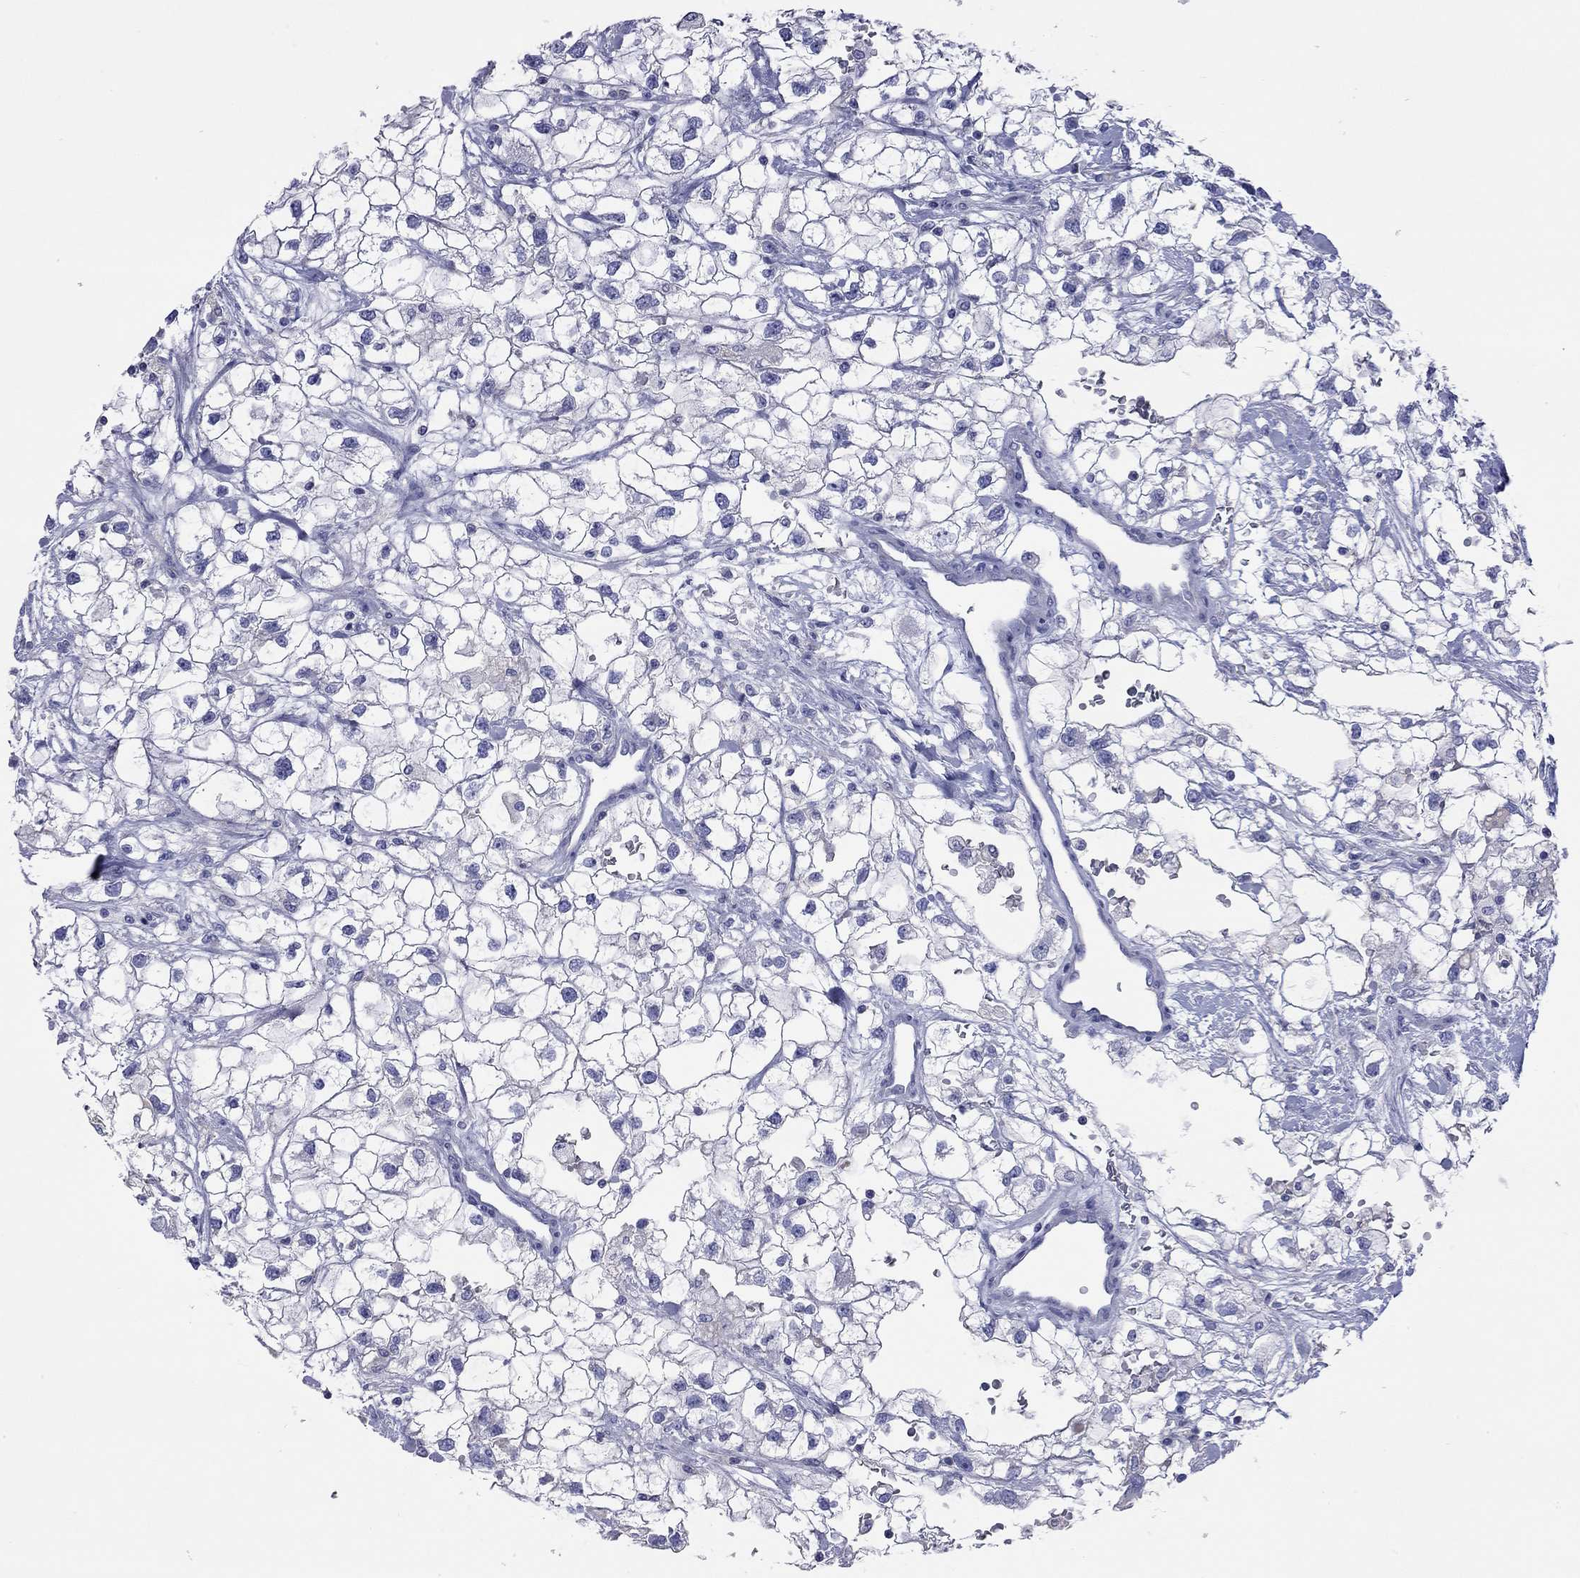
{"staining": {"intensity": "negative", "quantity": "none", "location": "none"}, "tissue": "renal cancer", "cell_type": "Tumor cells", "image_type": "cancer", "snomed": [{"axis": "morphology", "description": "Adenocarcinoma, NOS"}, {"axis": "topography", "description": "Kidney"}], "caption": "This is an immunohistochemistry (IHC) image of renal adenocarcinoma. There is no positivity in tumor cells.", "gene": "ACTL7B", "patient": {"sex": "male", "age": 59}}